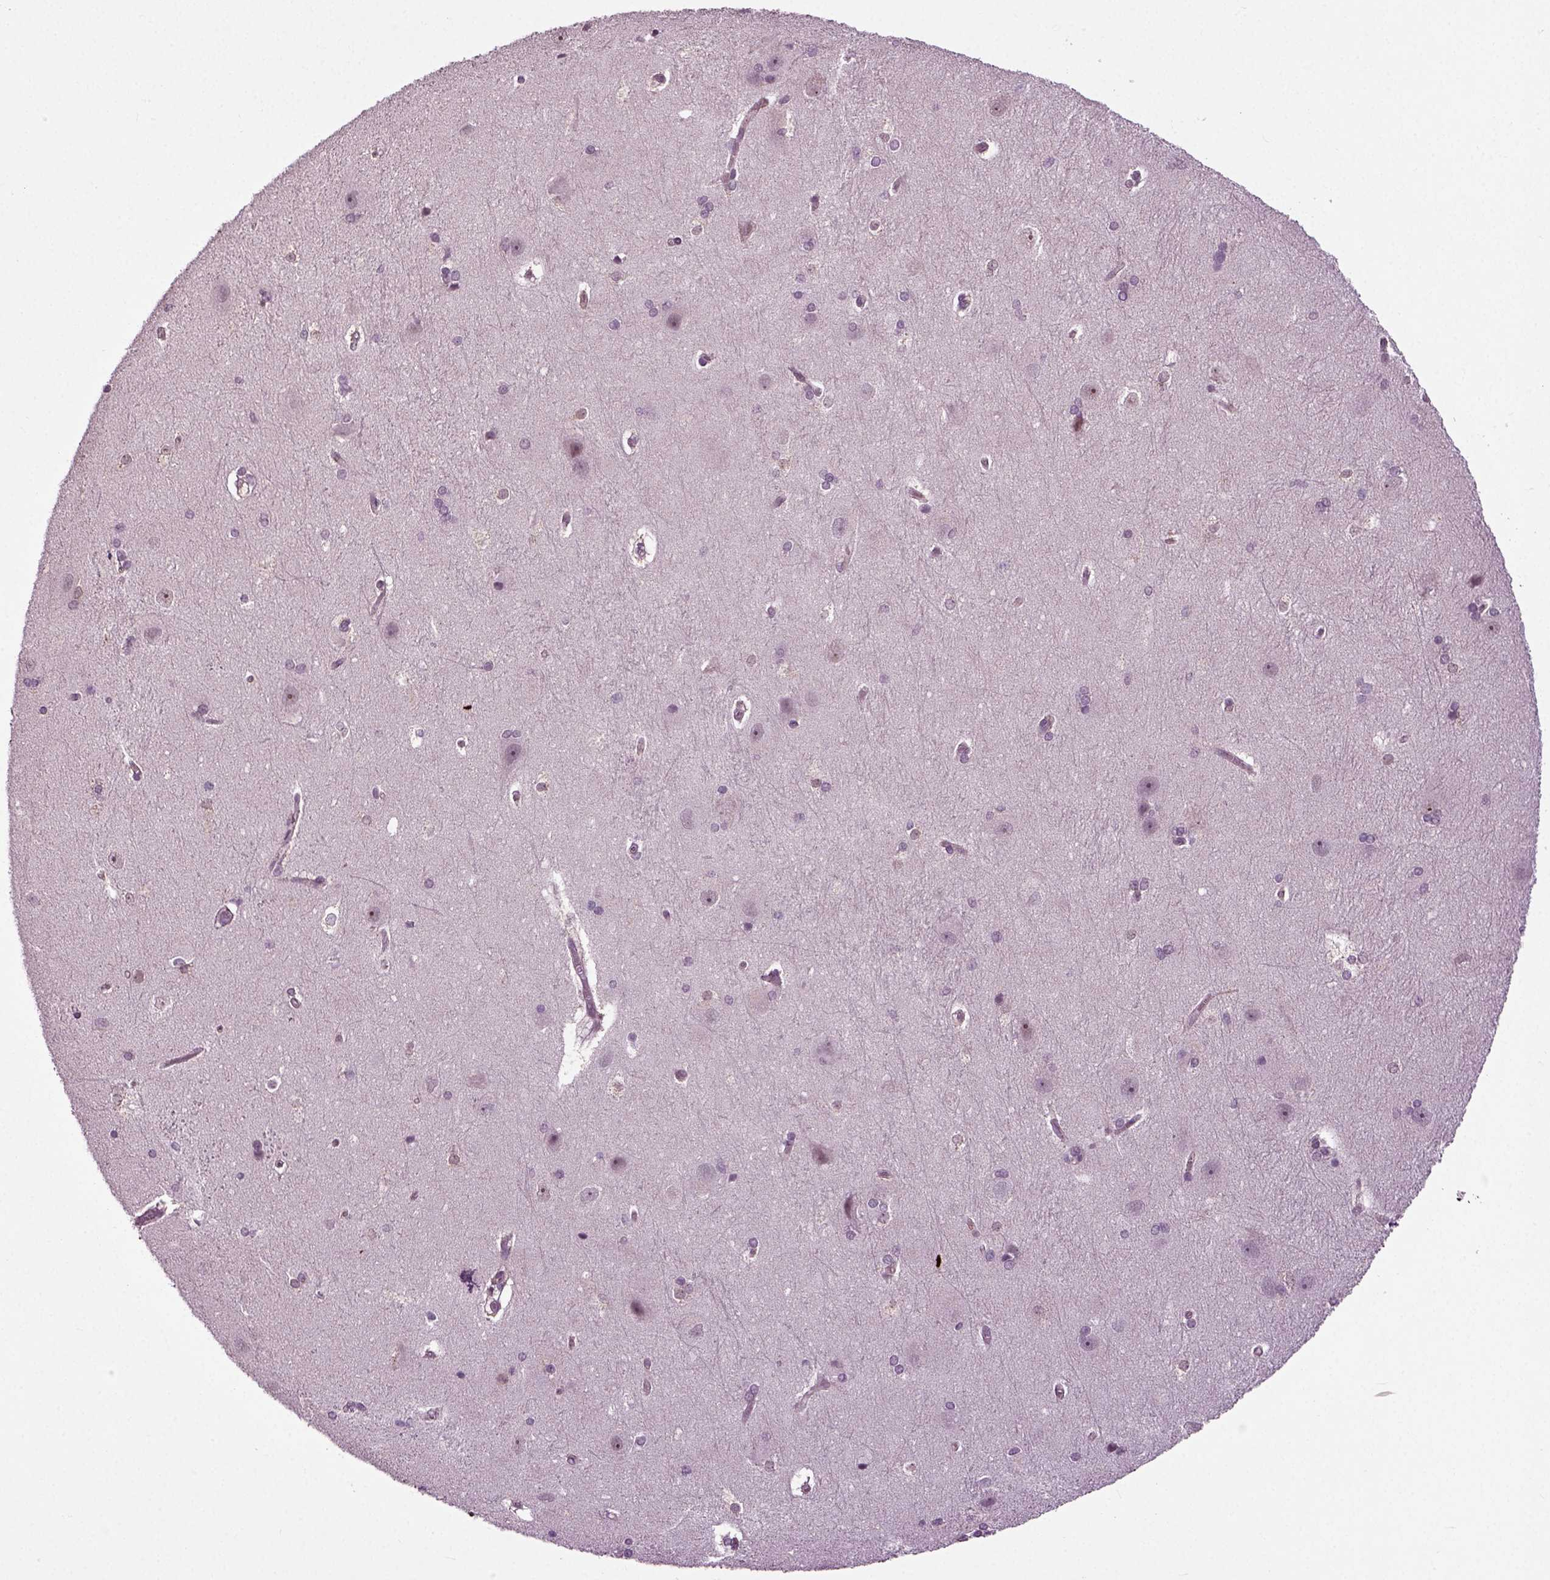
{"staining": {"intensity": "weak", "quantity": "<25%", "location": "nuclear"}, "tissue": "hippocampus", "cell_type": "Glial cells", "image_type": "normal", "snomed": [{"axis": "morphology", "description": "Normal tissue, NOS"}, {"axis": "topography", "description": "Cerebral cortex"}, {"axis": "topography", "description": "Hippocampus"}], "caption": "An IHC photomicrograph of unremarkable hippocampus is shown. There is no staining in glial cells of hippocampus.", "gene": "KNSTRN", "patient": {"sex": "female", "age": 19}}